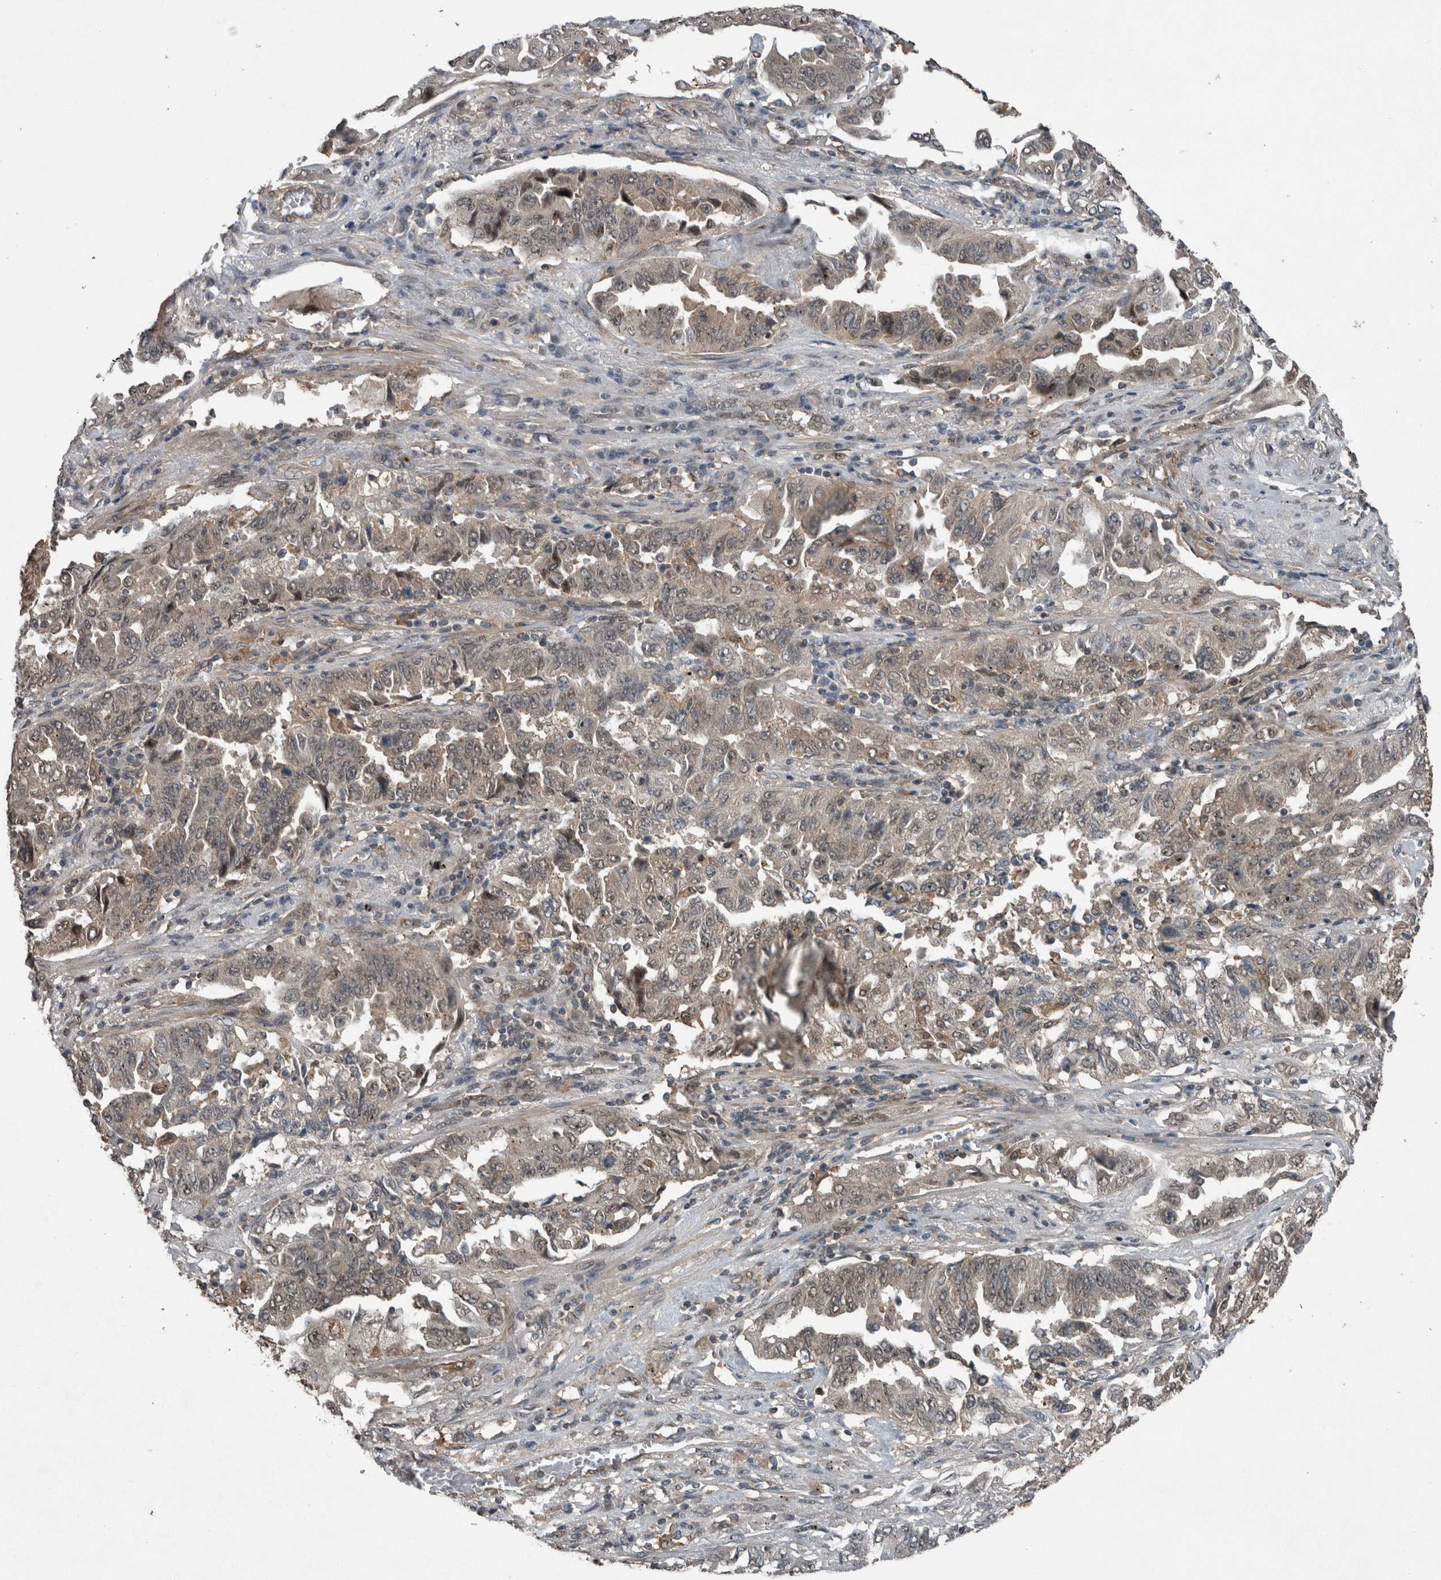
{"staining": {"intensity": "weak", "quantity": "<25%", "location": "cytoplasmic/membranous"}, "tissue": "lung cancer", "cell_type": "Tumor cells", "image_type": "cancer", "snomed": [{"axis": "morphology", "description": "Adenocarcinoma, NOS"}, {"axis": "topography", "description": "Lung"}], "caption": "Image shows no protein expression in tumor cells of lung cancer (adenocarcinoma) tissue.", "gene": "MYO1E", "patient": {"sex": "female", "age": 51}}